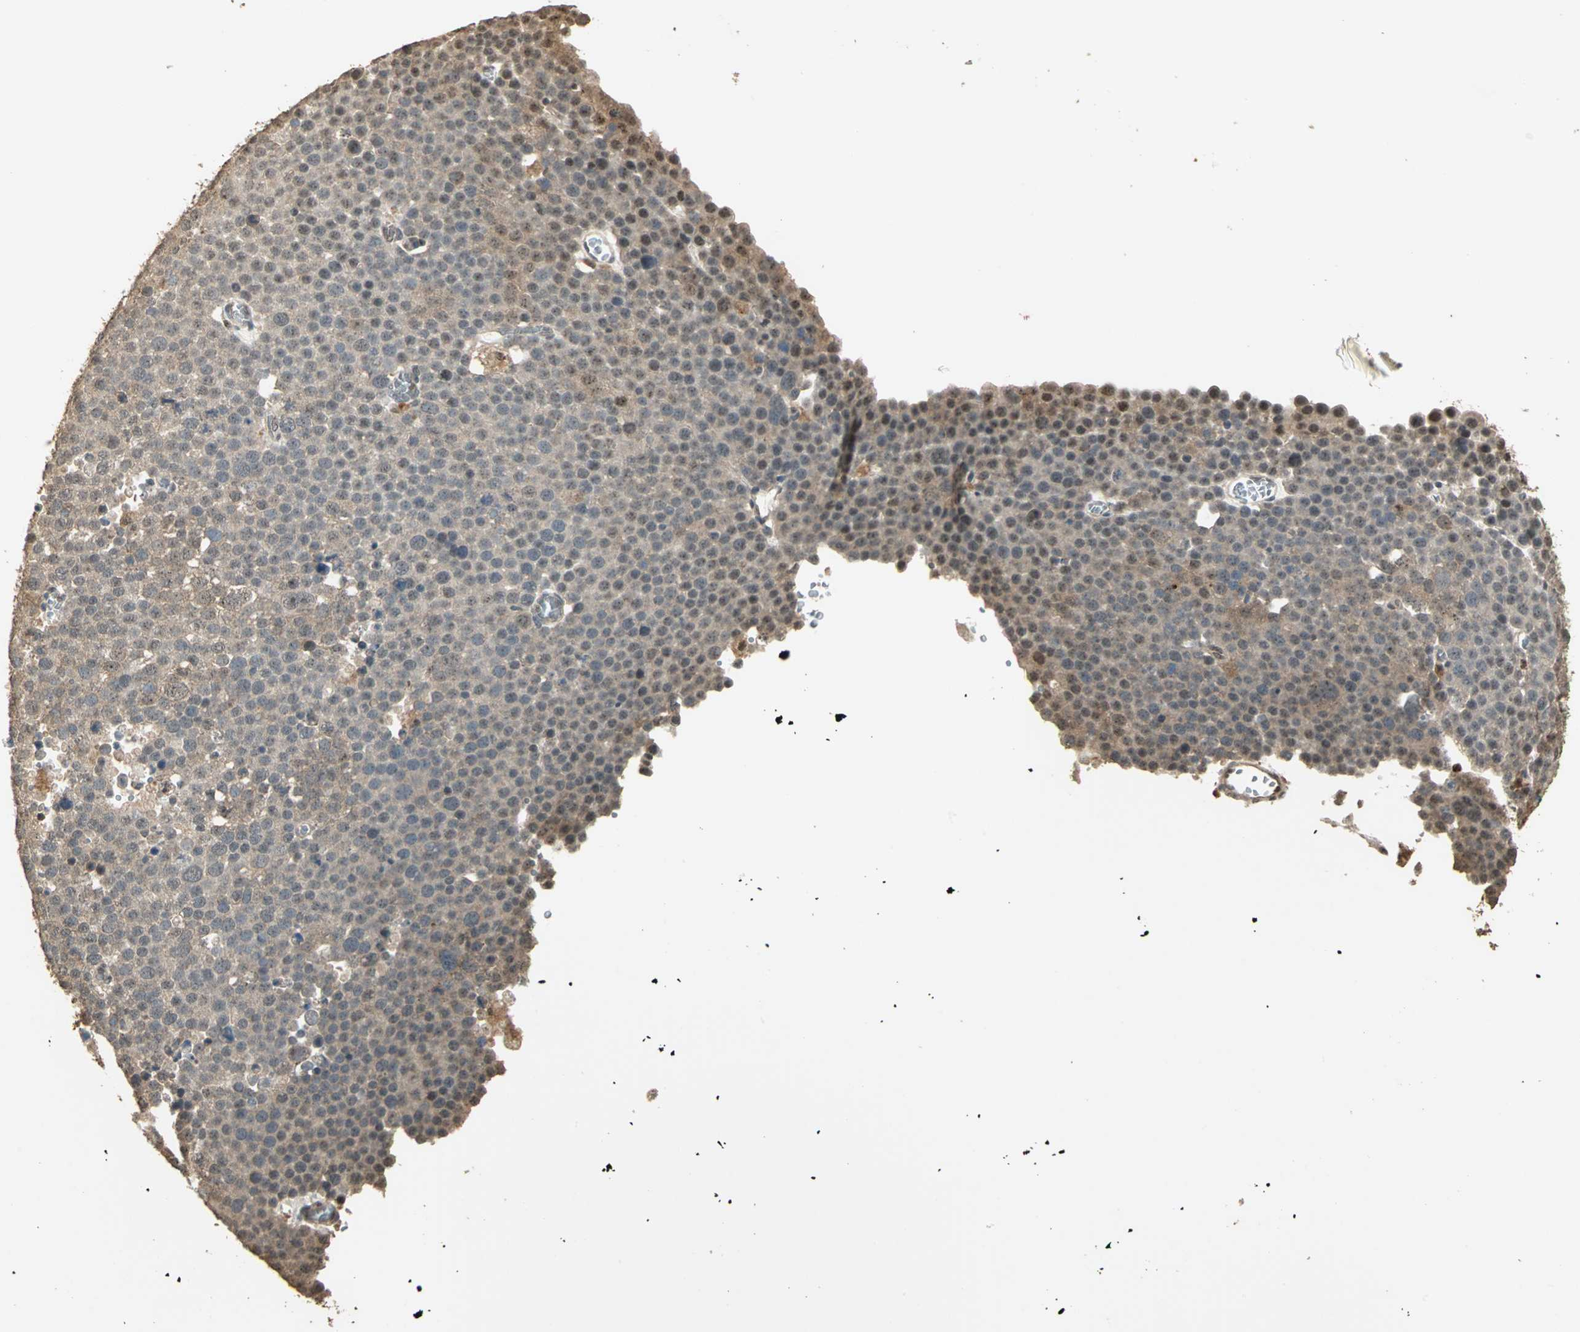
{"staining": {"intensity": "weak", "quantity": "25%-75%", "location": "cytoplasmic/membranous"}, "tissue": "testis cancer", "cell_type": "Tumor cells", "image_type": "cancer", "snomed": [{"axis": "morphology", "description": "Seminoma, NOS"}, {"axis": "topography", "description": "Testis"}], "caption": "Approximately 25%-75% of tumor cells in seminoma (testis) display weak cytoplasmic/membranous protein positivity as visualized by brown immunohistochemical staining.", "gene": "UCHL5", "patient": {"sex": "male", "age": 71}}